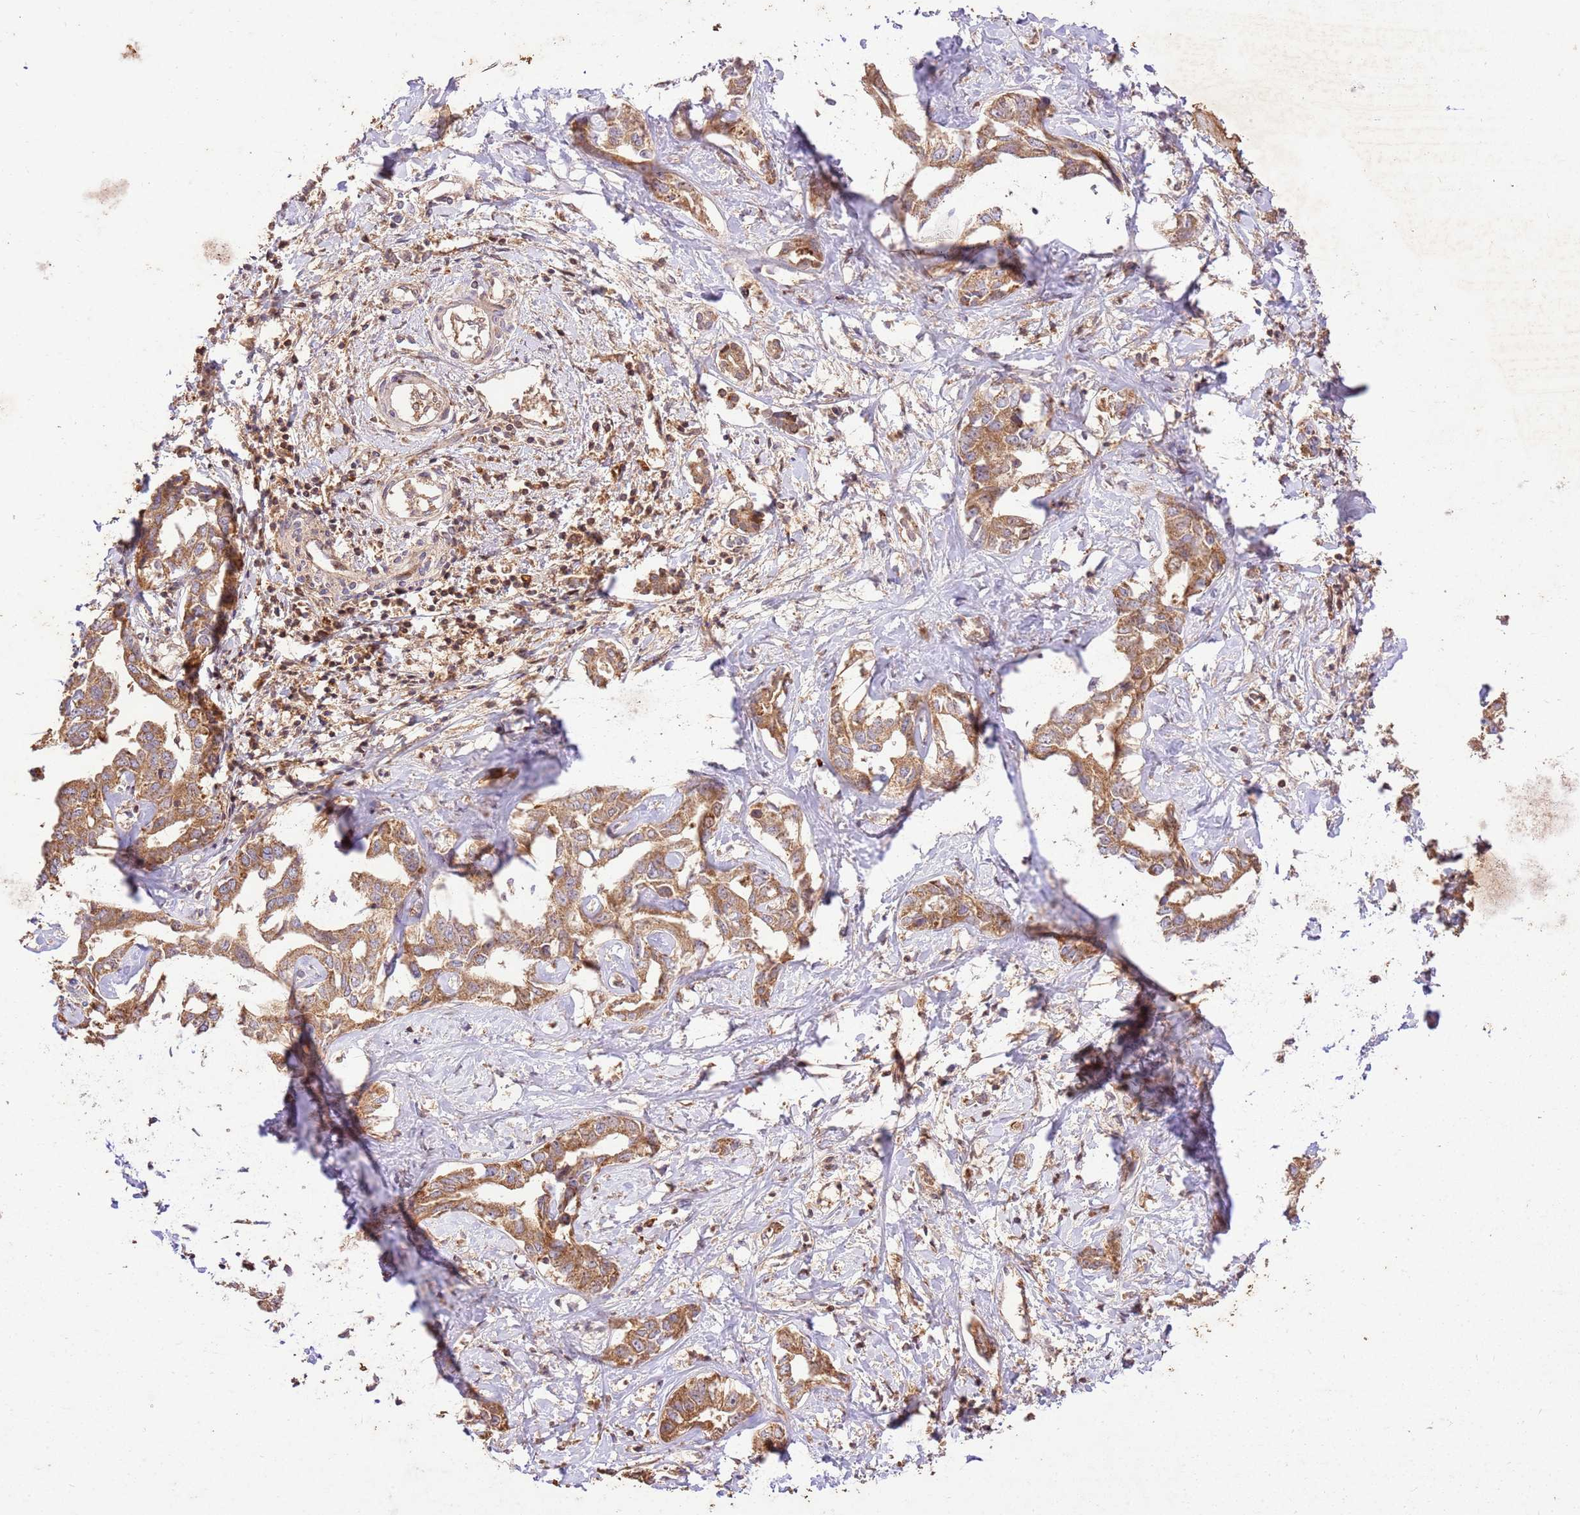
{"staining": {"intensity": "moderate", "quantity": ">75%", "location": "cytoplasmic/membranous"}, "tissue": "liver cancer", "cell_type": "Tumor cells", "image_type": "cancer", "snomed": [{"axis": "morphology", "description": "Cholangiocarcinoma"}, {"axis": "topography", "description": "Liver"}], "caption": "IHC staining of liver cholangiocarcinoma, which displays medium levels of moderate cytoplasmic/membranous positivity in approximately >75% of tumor cells indicating moderate cytoplasmic/membranous protein staining. The staining was performed using DAB (3,3'-diaminobenzidine) (brown) for protein detection and nuclei were counterstained in hematoxylin (blue).", "gene": "LRRC28", "patient": {"sex": "male", "age": 59}}